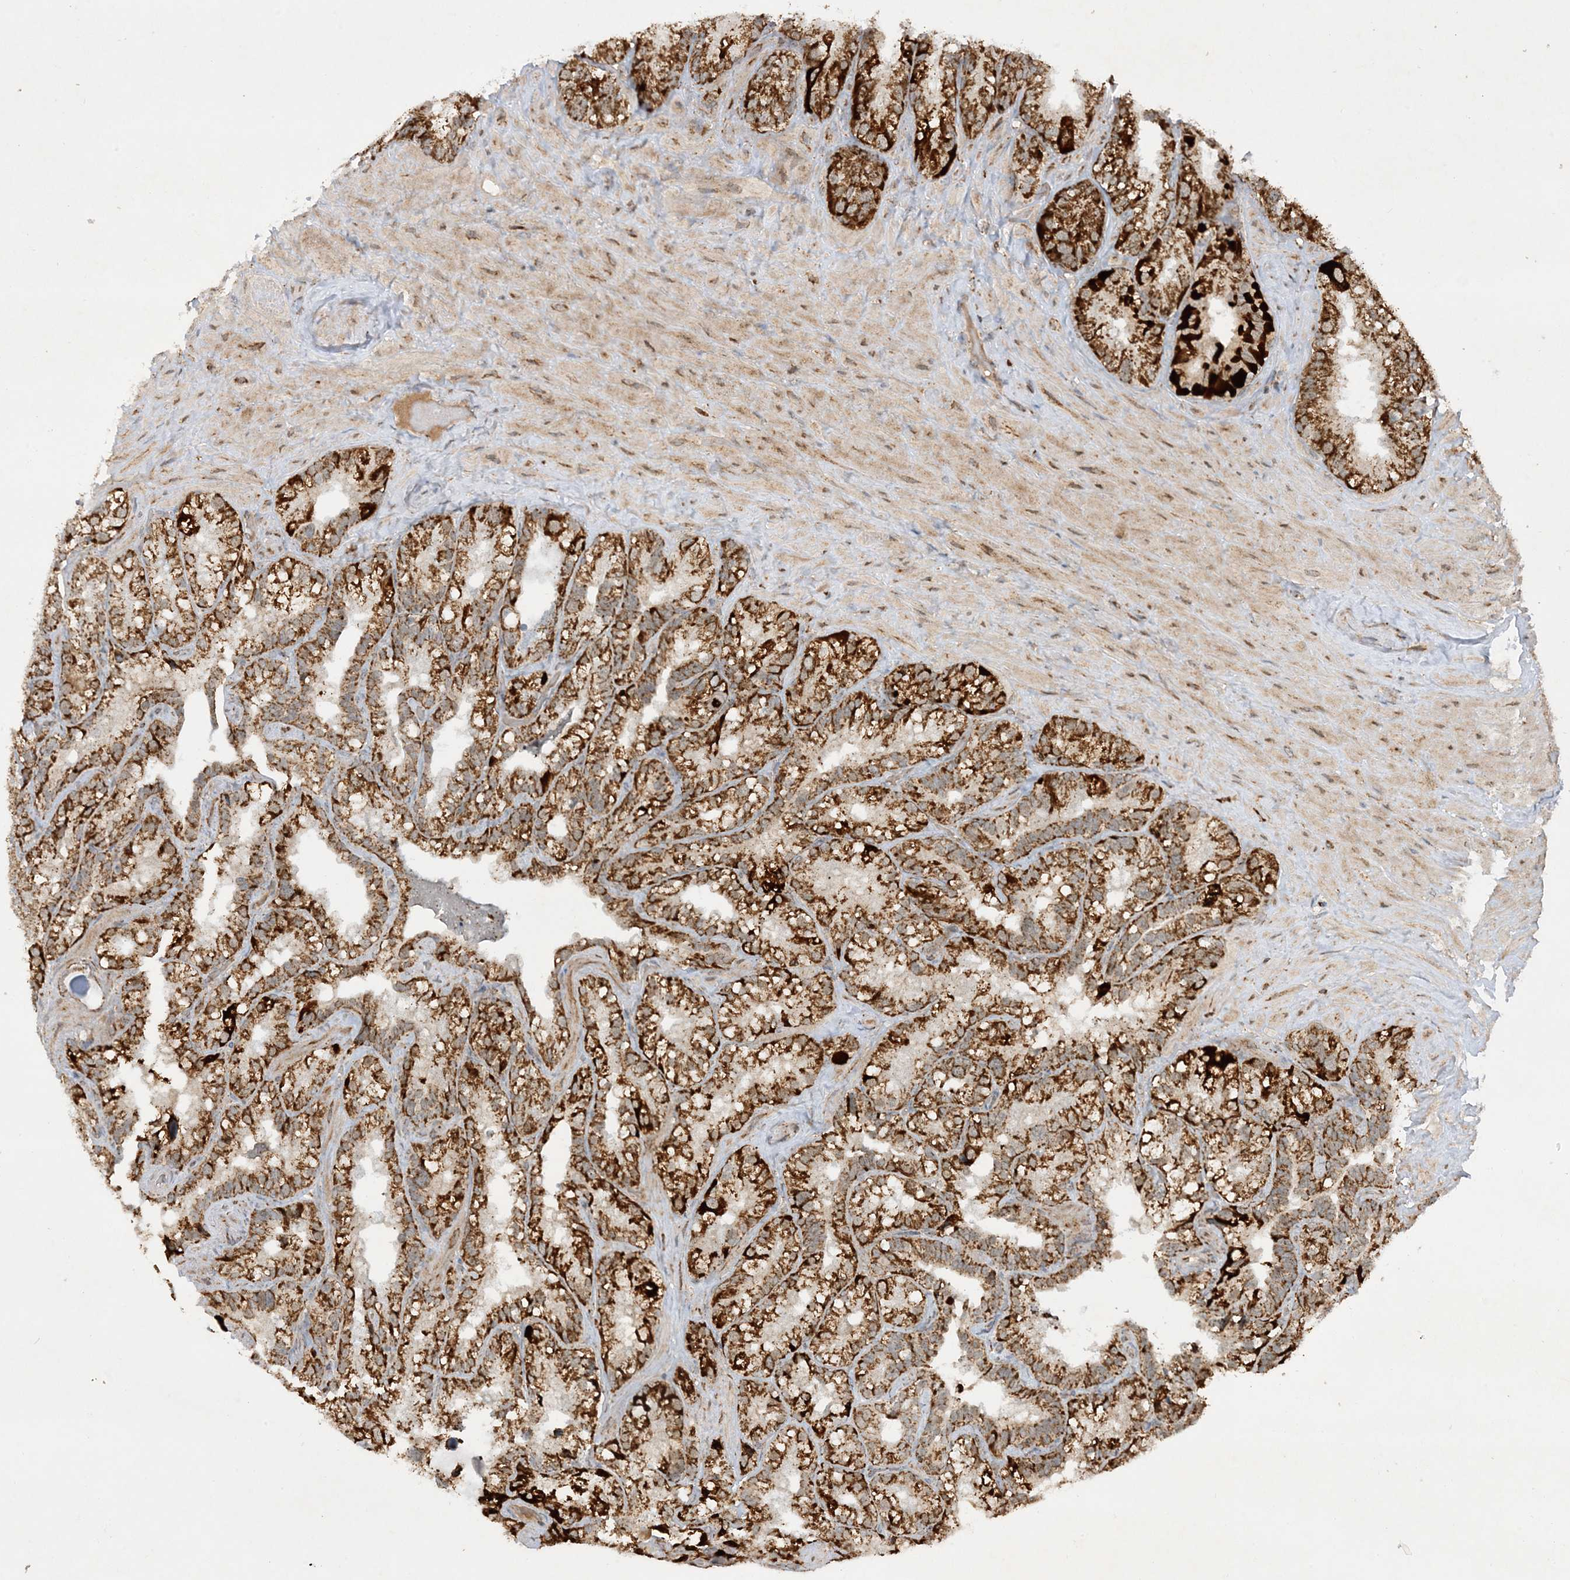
{"staining": {"intensity": "strong", "quantity": ">75%", "location": "cytoplasmic/membranous"}, "tissue": "seminal vesicle", "cell_type": "Glandular cells", "image_type": "normal", "snomed": [{"axis": "morphology", "description": "Normal tissue, NOS"}, {"axis": "topography", "description": "Prostate"}, {"axis": "topography", "description": "Seminal veicle"}], "caption": "Immunohistochemical staining of unremarkable human seminal vesicle reveals >75% levels of strong cytoplasmic/membranous protein staining in about >75% of glandular cells.", "gene": "NDUFAF3", "patient": {"sex": "male", "age": 68}}